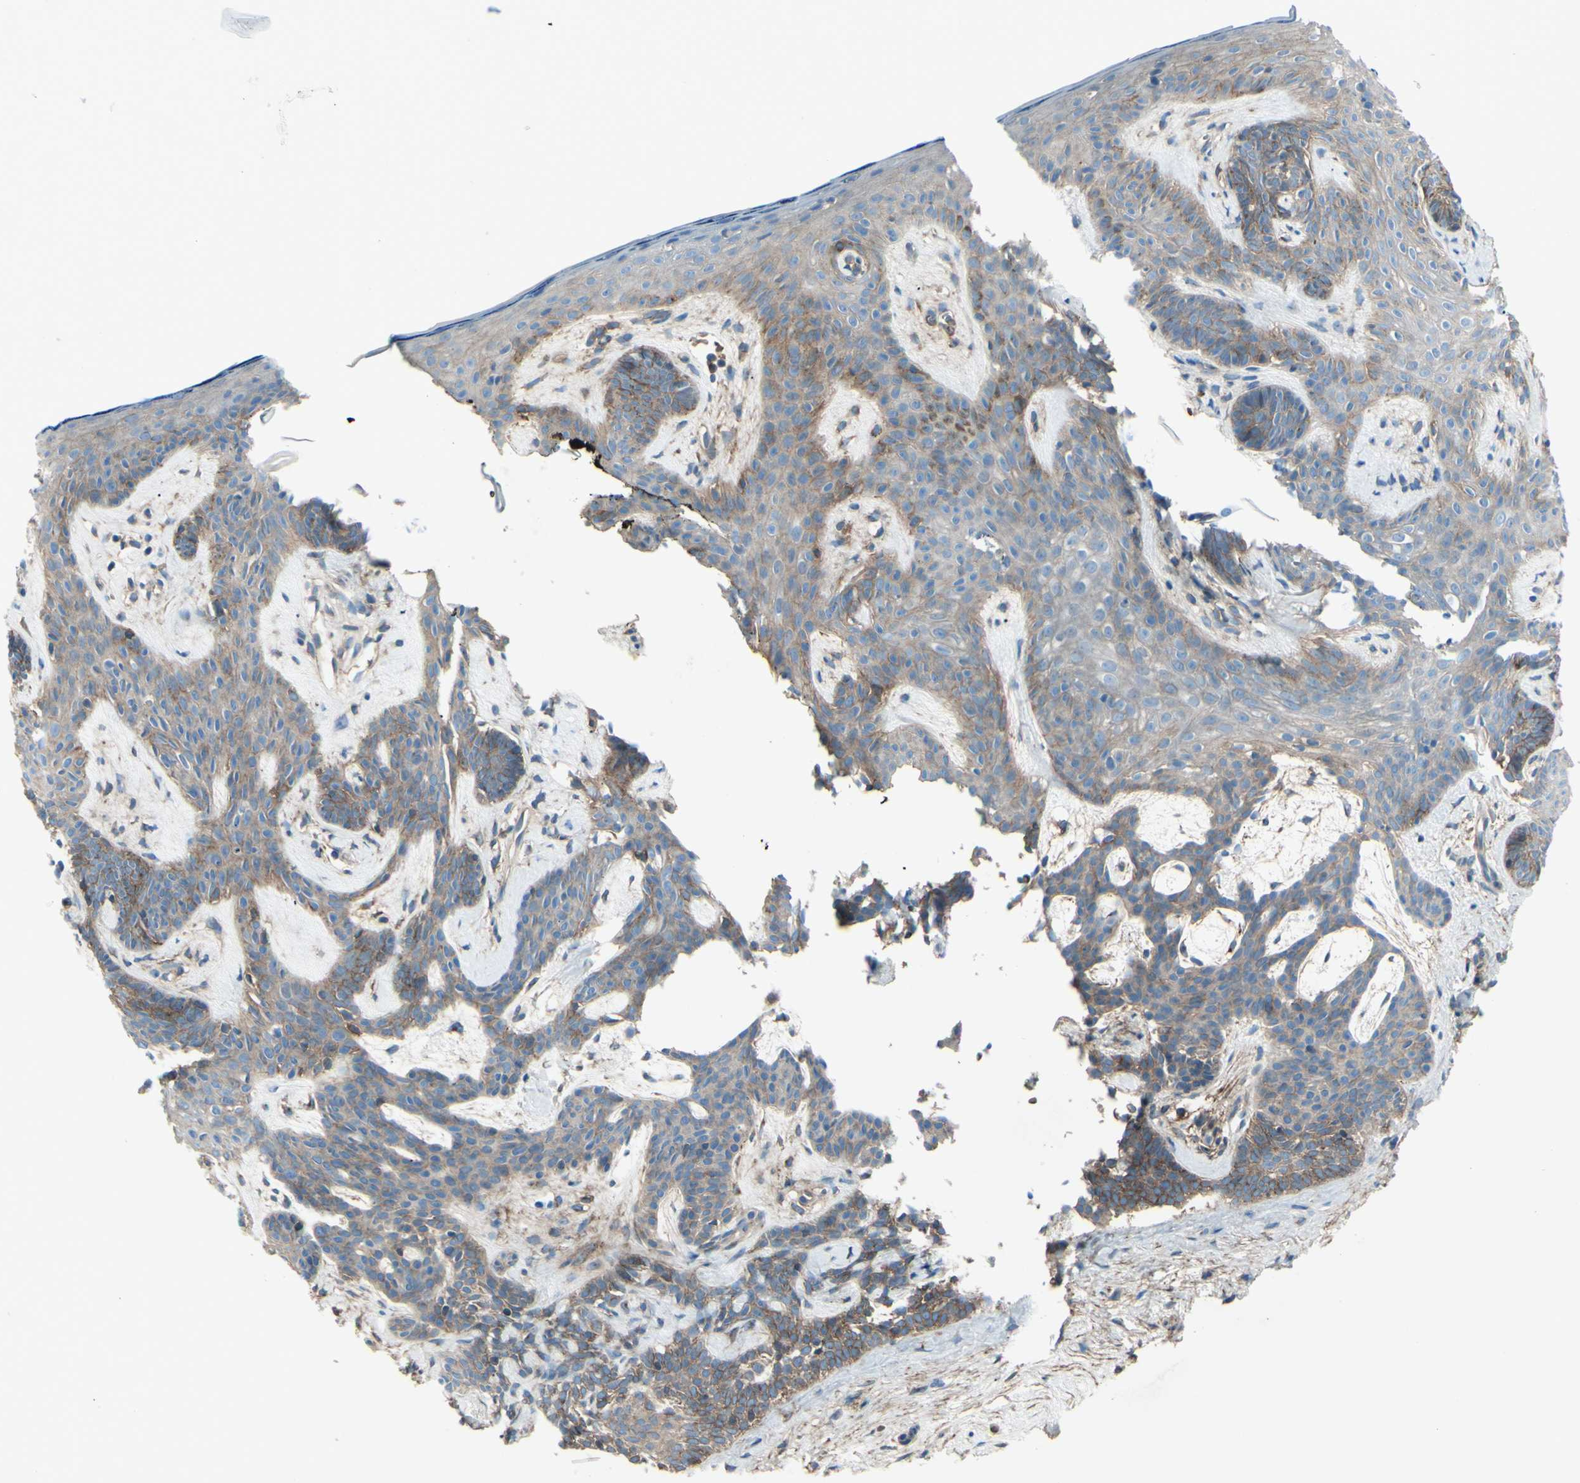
{"staining": {"intensity": "weak", "quantity": ">75%", "location": "cytoplasmic/membranous"}, "tissue": "skin cancer", "cell_type": "Tumor cells", "image_type": "cancer", "snomed": [{"axis": "morphology", "description": "Developmental malformation"}, {"axis": "morphology", "description": "Basal cell carcinoma"}, {"axis": "topography", "description": "Skin"}], "caption": "An image showing weak cytoplasmic/membranous expression in approximately >75% of tumor cells in skin cancer (basal cell carcinoma), as visualized by brown immunohistochemical staining.", "gene": "PCDHGA2", "patient": {"sex": "female", "age": 62}}